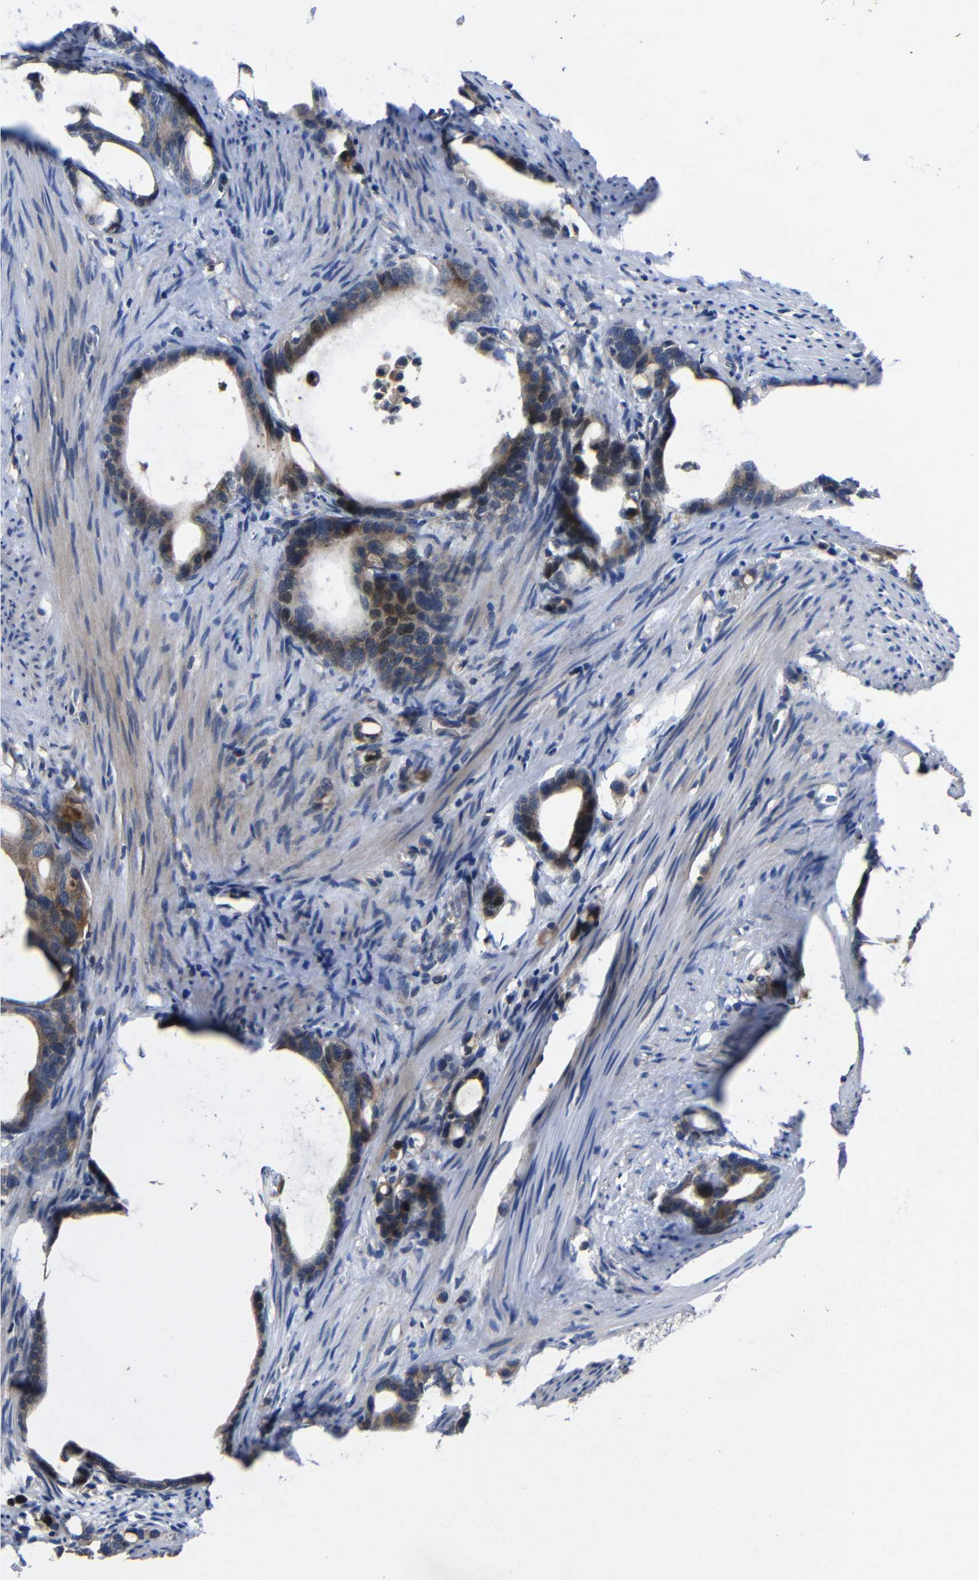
{"staining": {"intensity": "moderate", "quantity": ">75%", "location": "cytoplasmic/membranous,nuclear"}, "tissue": "stomach cancer", "cell_type": "Tumor cells", "image_type": "cancer", "snomed": [{"axis": "morphology", "description": "Adenocarcinoma, NOS"}, {"axis": "topography", "description": "Stomach"}], "caption": "The micrograph displays a brown stain indicating the presence of a protein in the cytoplasmic/membranous and nuclear of tumor cells in adenocarcinoma (stomach).", "gene": "LPAR5", "patient": {"sex": "female", "age": 75}}